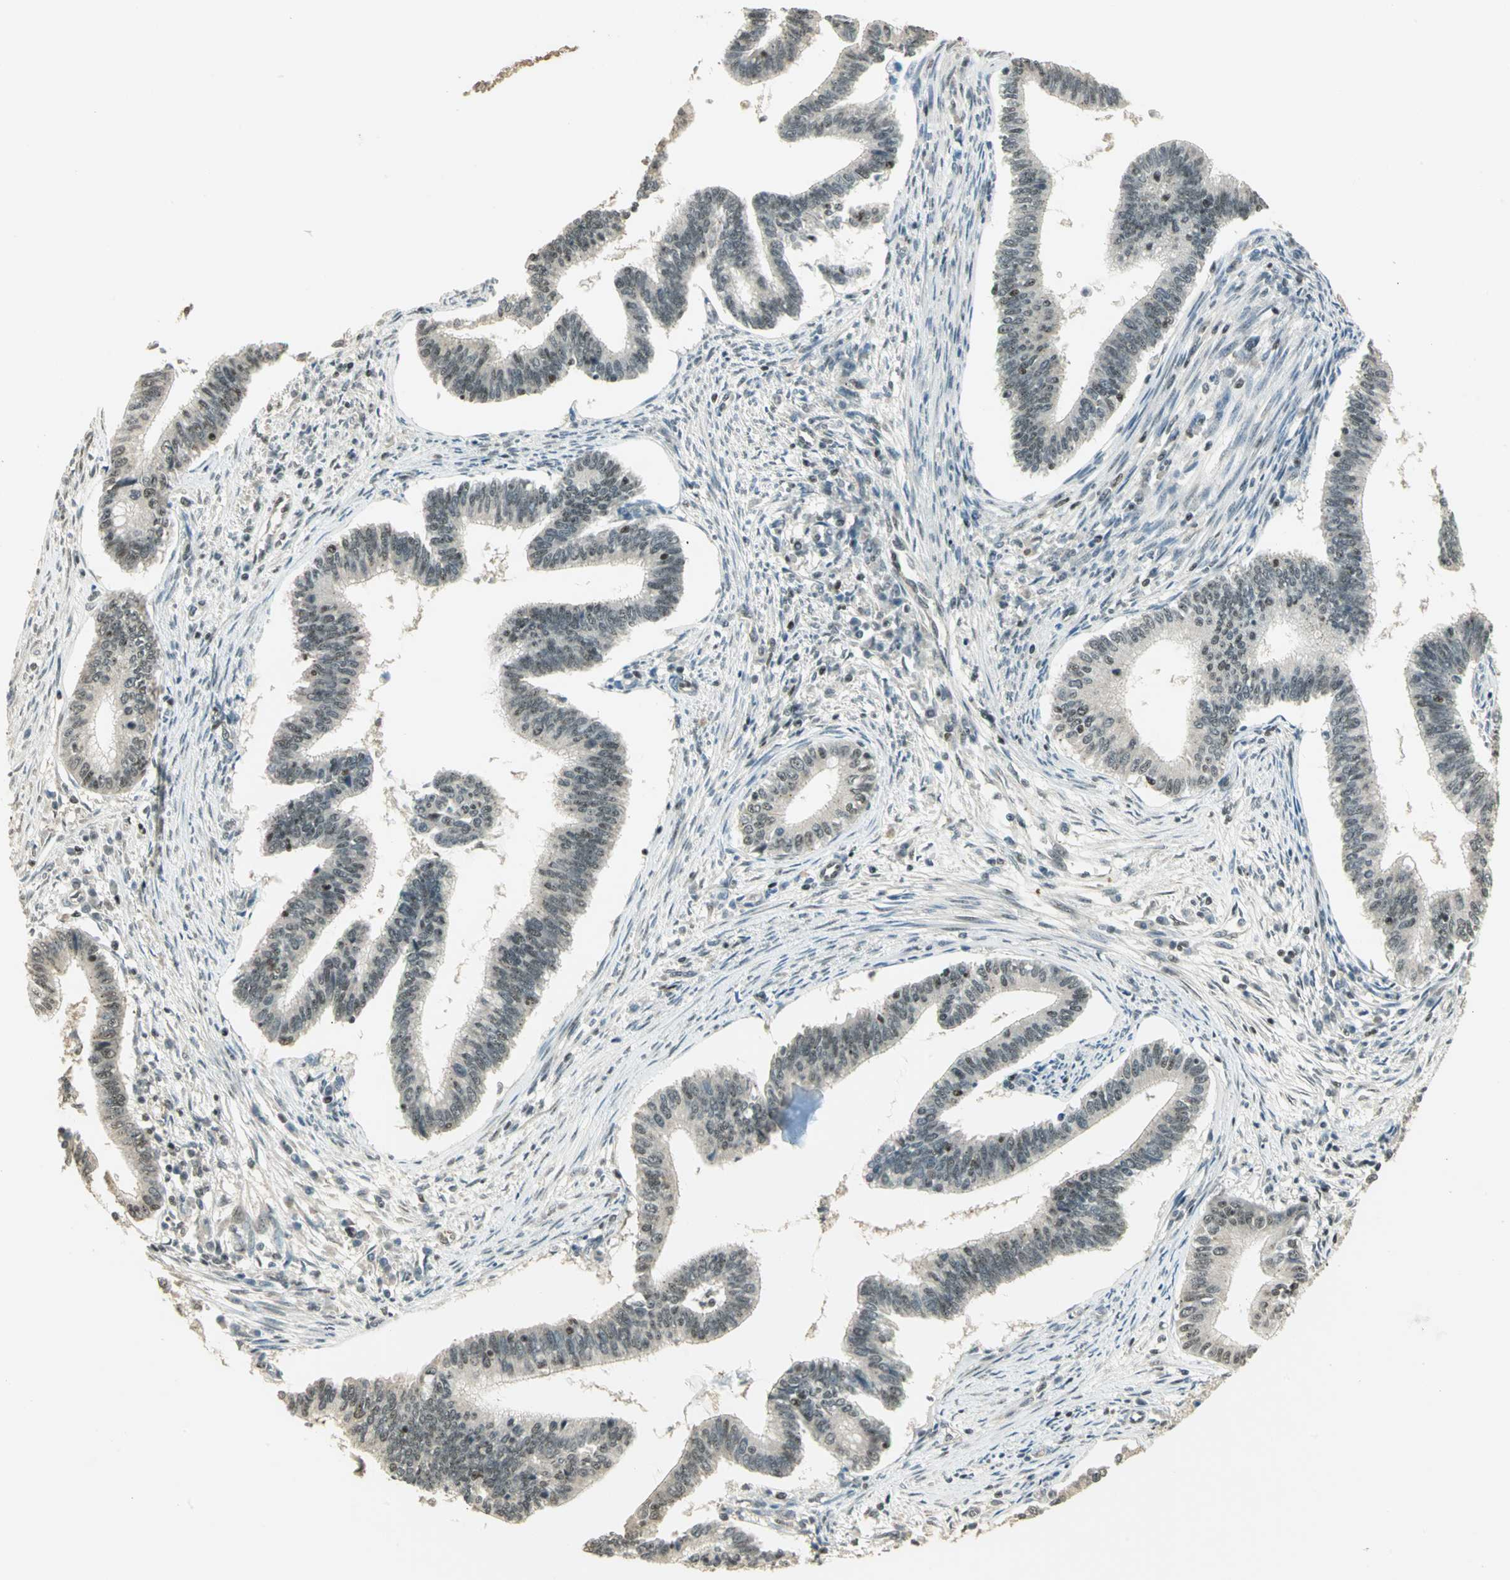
{"staining": {"intensity": "weak", "quantity": "25%-75%", "location": "nuclear"}, "tissue": "cervical cancer", "cell_type": "Tumor cells", "image_type": "cancer", "snomed": [{"axis": "morphology", "description": "Adenocarcinoma, NOS"}, {"axis": "topography", "description": "Cervix"}], "caption": "Cervical adenocarcinoma tissue reveals weak nuclear staining in about 25%-75% of tumor cells (DAB (3,3'-diaminobenzidine) = brown stain, brightfield microscopy at high magnification).", "gene": "ELF1", "patient": {"sex": "female", "age": 36}}